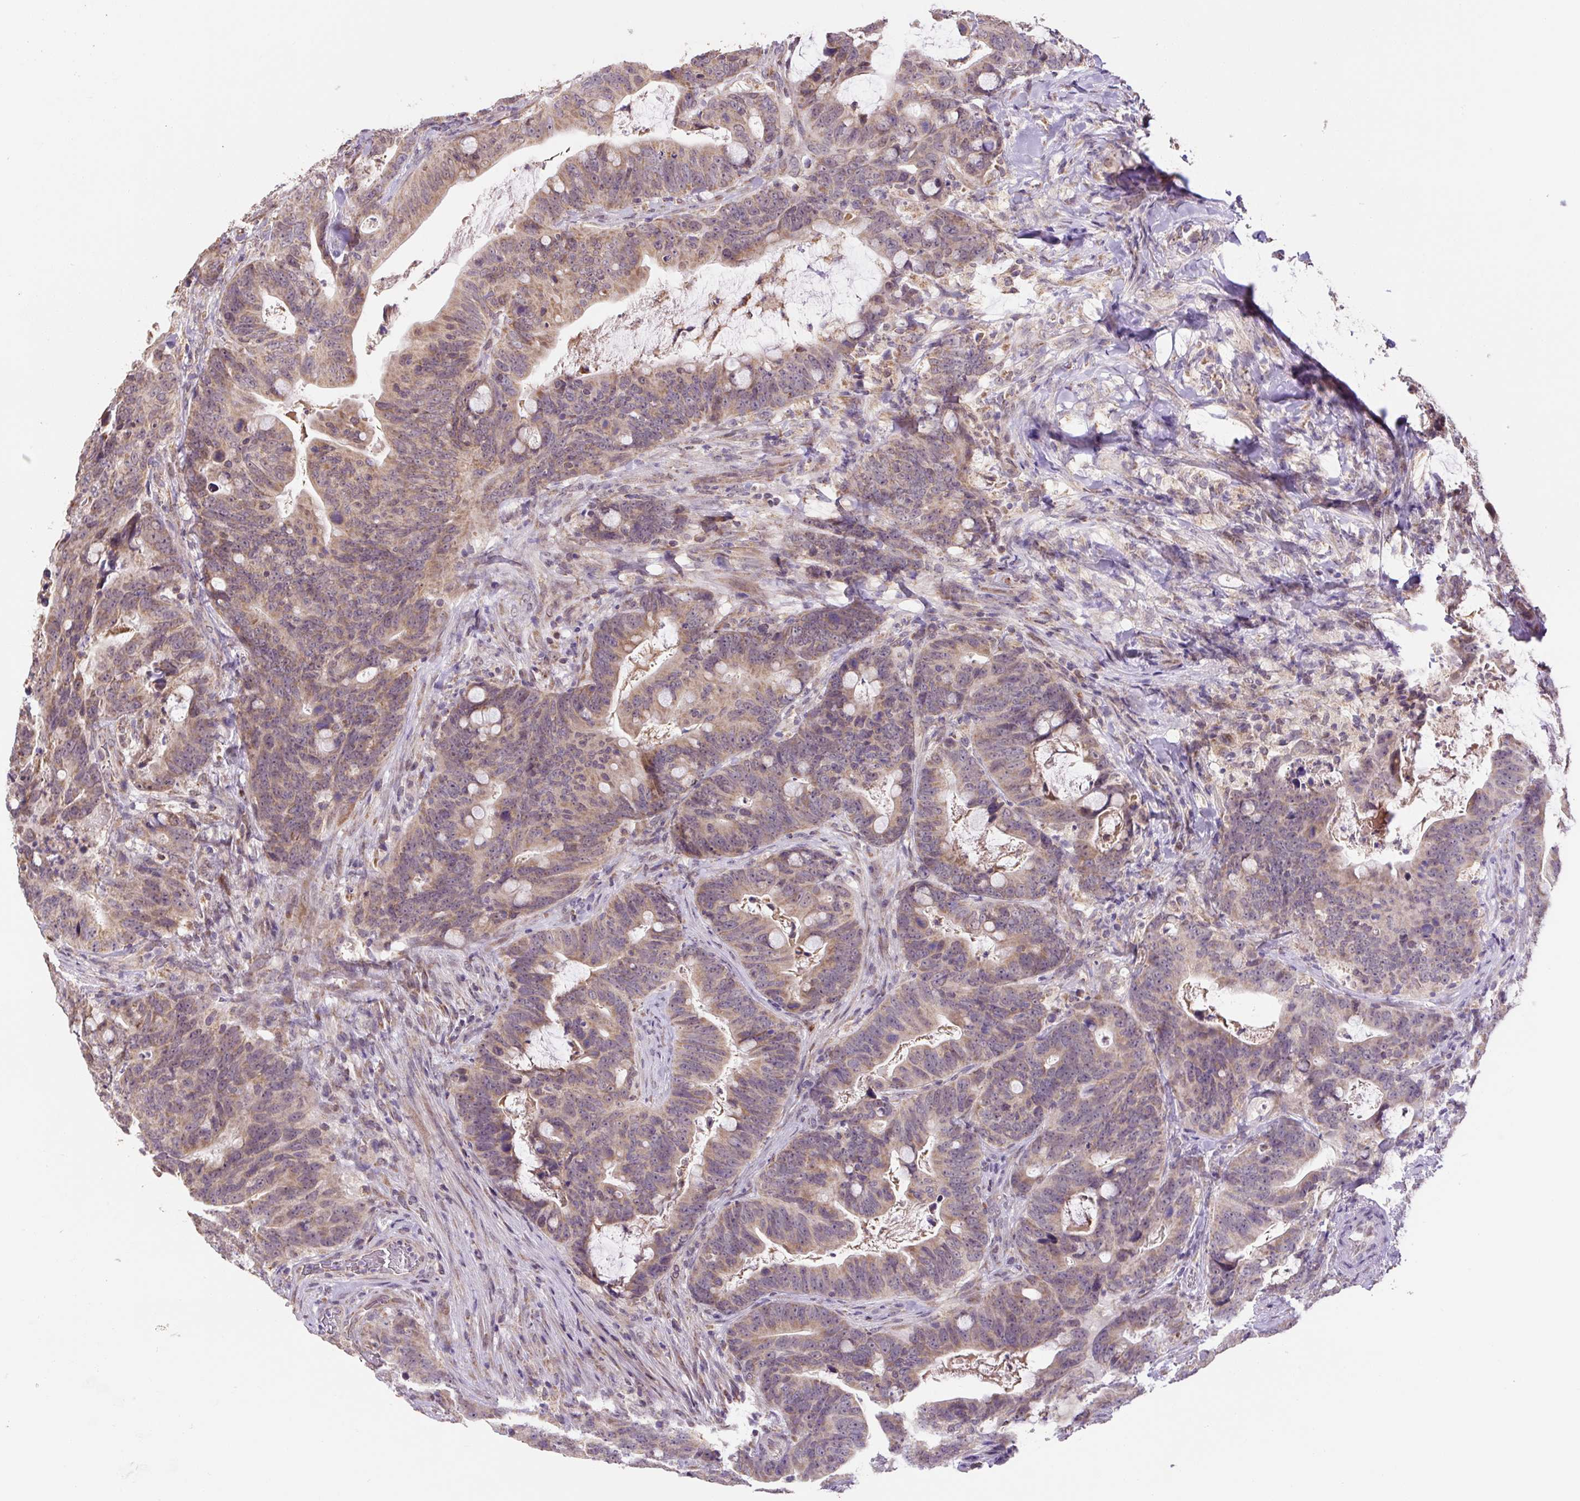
{"staining": {"intensity": "weak", "quantity": ">75%", "location": "cytoplasmic/membranous"}, "tissue": "colorectal cancer", "cell_type": "Tumor cells", "image_type": "cancer", "snomed": [{"axis": "morphology", "description": "Adenocarcinoma, NOS"}, {"axis": "topography", "description": "Colon"}], "caption": "Colorectal adenocarcinoma was stained to show a protein in brown. There is low levels of weak cytoplasmic/membranous expression in about >75% of tumor cells.", "gene": "MFSD9", "patient": {"sex": "female", "age": 82}}